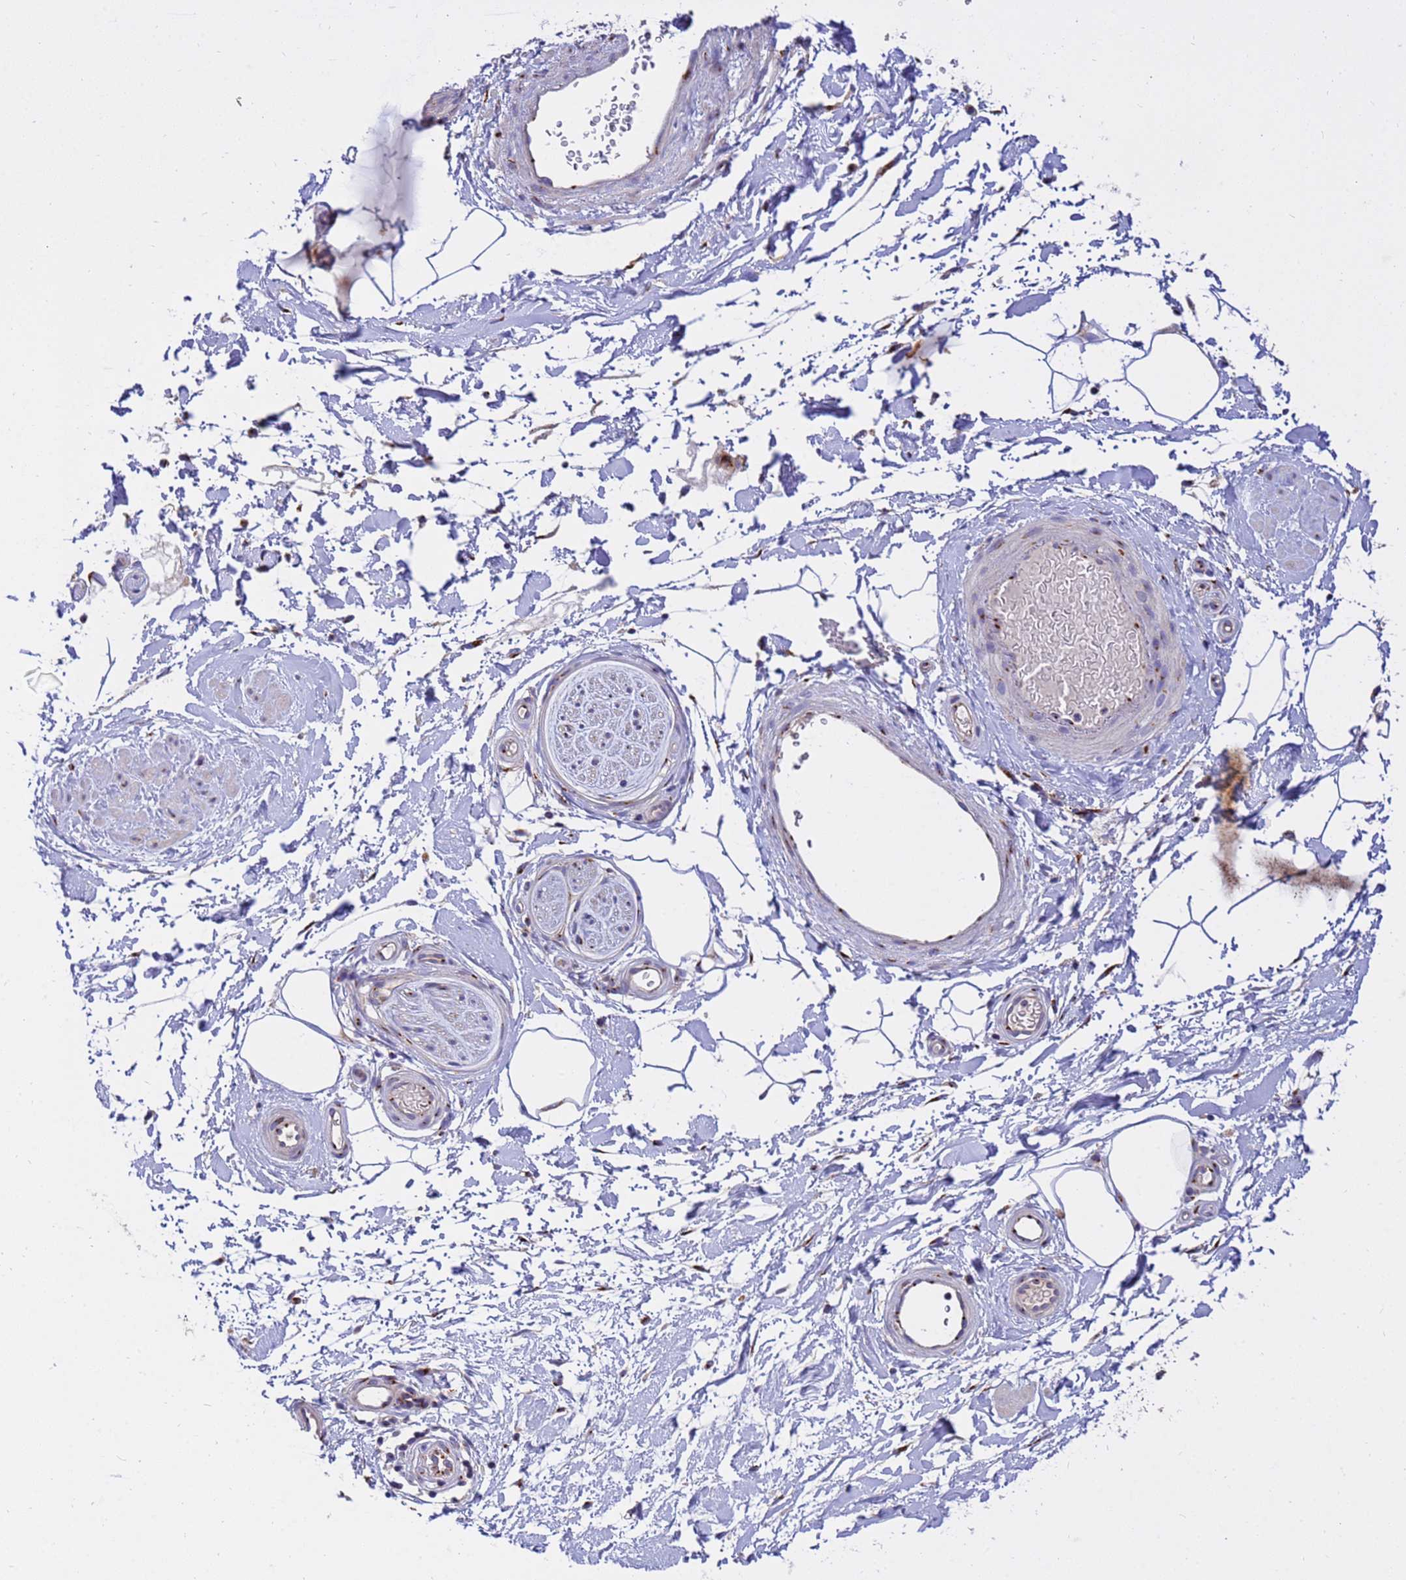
{"staining": {"intensity": "negative", "quantity": "none", "location": "none"}, "tissue": "adipose tissue", "cell_type": "Adipocytes", "image_type": "normal", "snomed": [{"axis": "morphology", "description": "Normal tissue, NOS"}, {"axis": "topography", "description": "Soft tissue"}, {"axis": "topography", "description": "Adipose tissue"}, {"axis": "topography", "description": "Vascular tissue"}, {"axis": "topography", "description": "Peripheral nerve tissue"}], "caption": "Immunohistochemical staining of unremarkable human adipose tissue shows no significant staining in adipocytes.", "gene": "HPS3", "patient": {"sex": "male", "age": 74}}